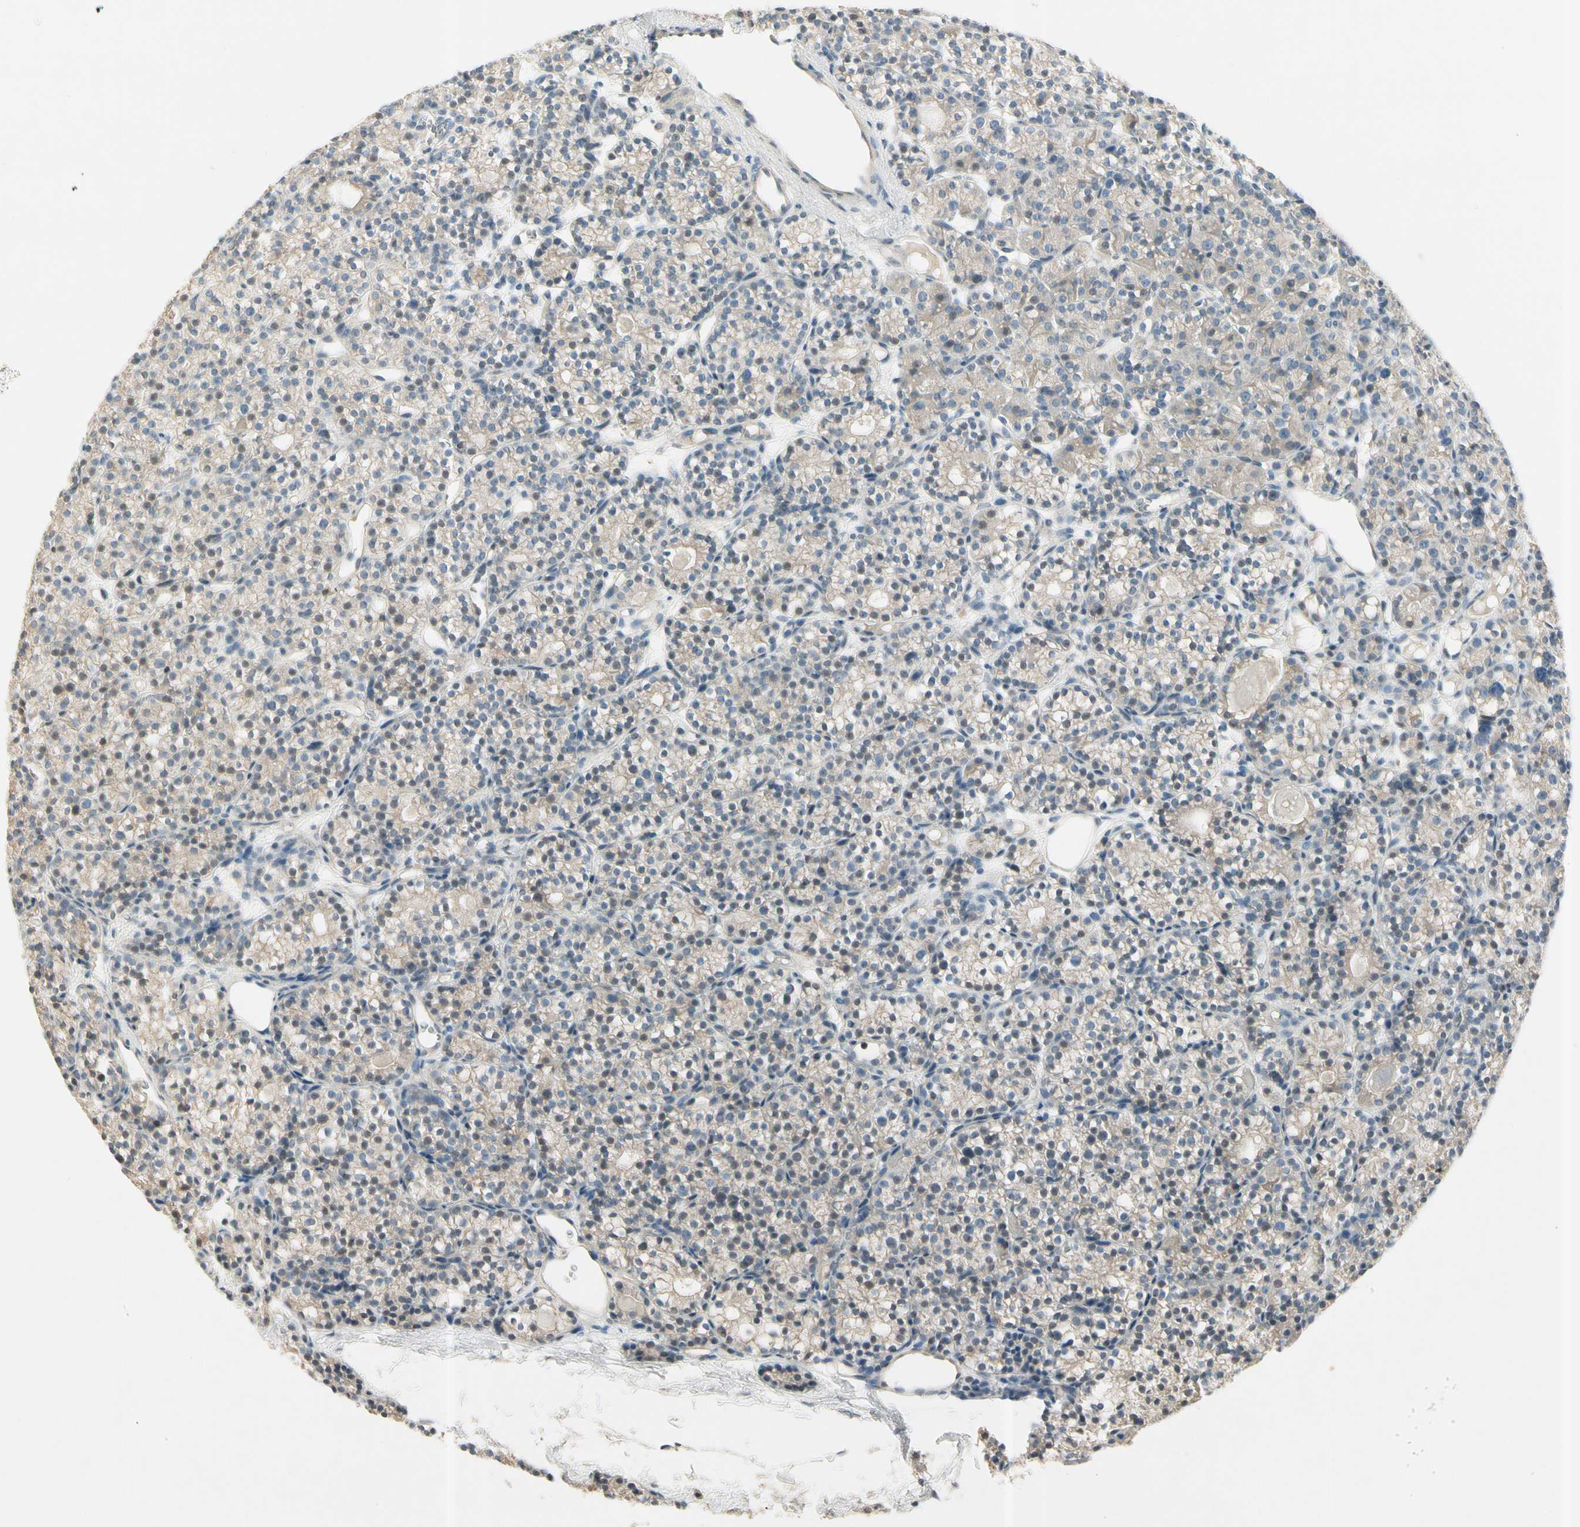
{"staining": {"intensity": "weak", "quantity": "25%-75%", "location": "cytoplasmic/membranous,nuclear"}, "tissue": "parathyroid gland", "cell_type": "Glandular cells", "image_type": "normal", "snomed": [{"axis": "morphology", "description": "Normal tissue, NOS"}, {"axis": "topography", "description": "Parathyroid gland"}], "caption": "Brown immunohistochemical staining in unremarkable parathyroid gland displays weak cytoplasmic/membranous,nuclear positivity in approximately 25%-75% of glandular cells.", "gene": "CYP2E1", "patient": {"sex": "female", "age": 64}}